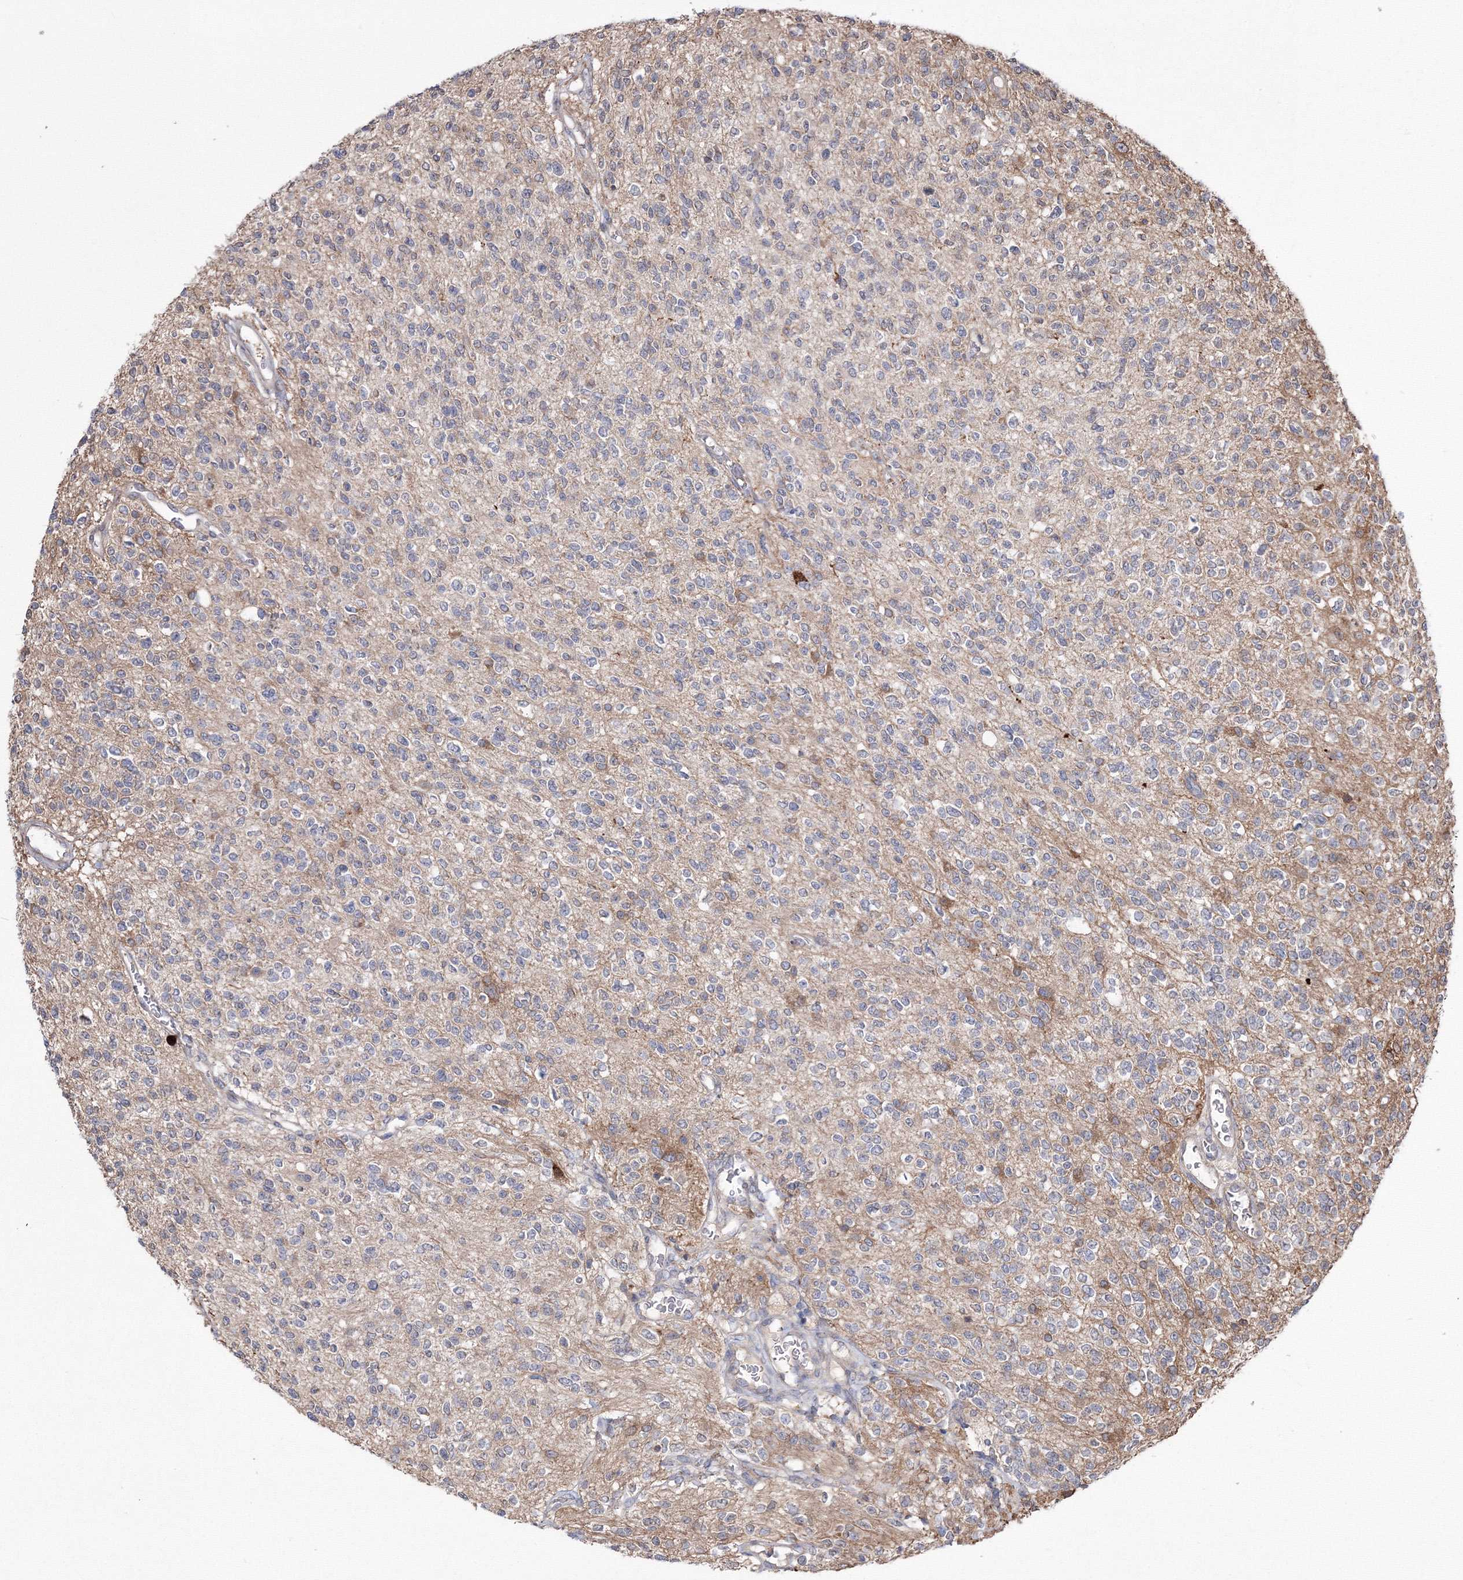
{"staining": {"intensity": "weak", "quantity": "<25%", "location": "cytoplasmic/membranous"}, "tissue": "glioma", "cell_type": "Tumor cells", "image_type": "cancer", "snomed": [{"axis": "morphology", "description": "Glioma, malignant, High grade"}, {"axis": "topography", "description": "Brain"}], "caption": "This is an immunohistochemistry photomicrograph of glioma. There is no positivity in tumor cells.", "gene": "RANBP3L", "patient": {"sex": "male", "age": 34}}